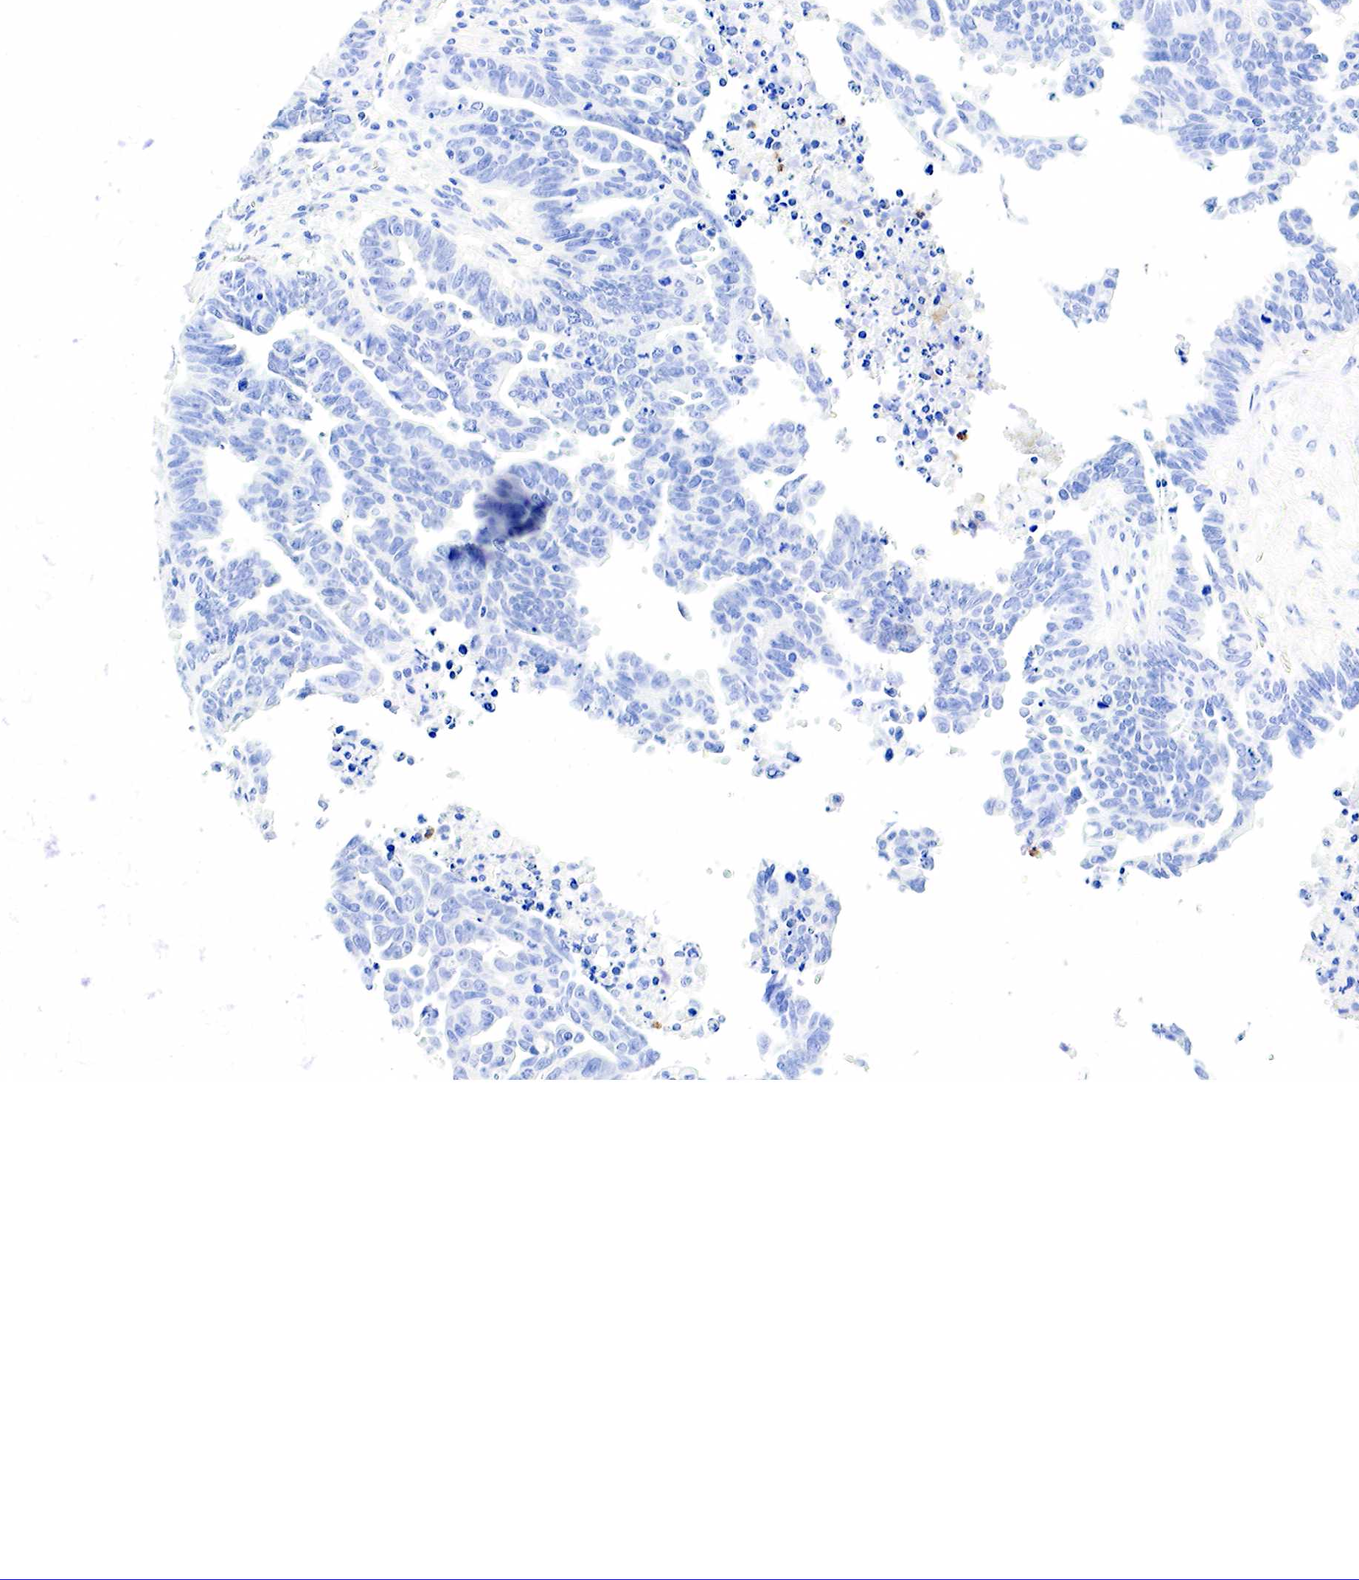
{"staining": {"intensity": "negative", "quantity": "none", "location": "none"}, "tissue": "ovarian cancer", "cell_type": "Tumor cells", "image_type": "cancer", "snomed": [{"axis": "morphology", "description": "Carcinoma, endometroid"}, {"axis": "morphology", "description": "Cystadenocarcinoma, serous, NOS"}, {"axis": "topography", "description": "Ovary"}], "caption": "High power microscopy photomicrograph of an immunohistochemistry image of ovarian cancer (serous cystadenocarcinoma), revealing no significant expression in tumor cells.", "gene": "FUT4", "patient": {"sex": "female", "age": 45}}